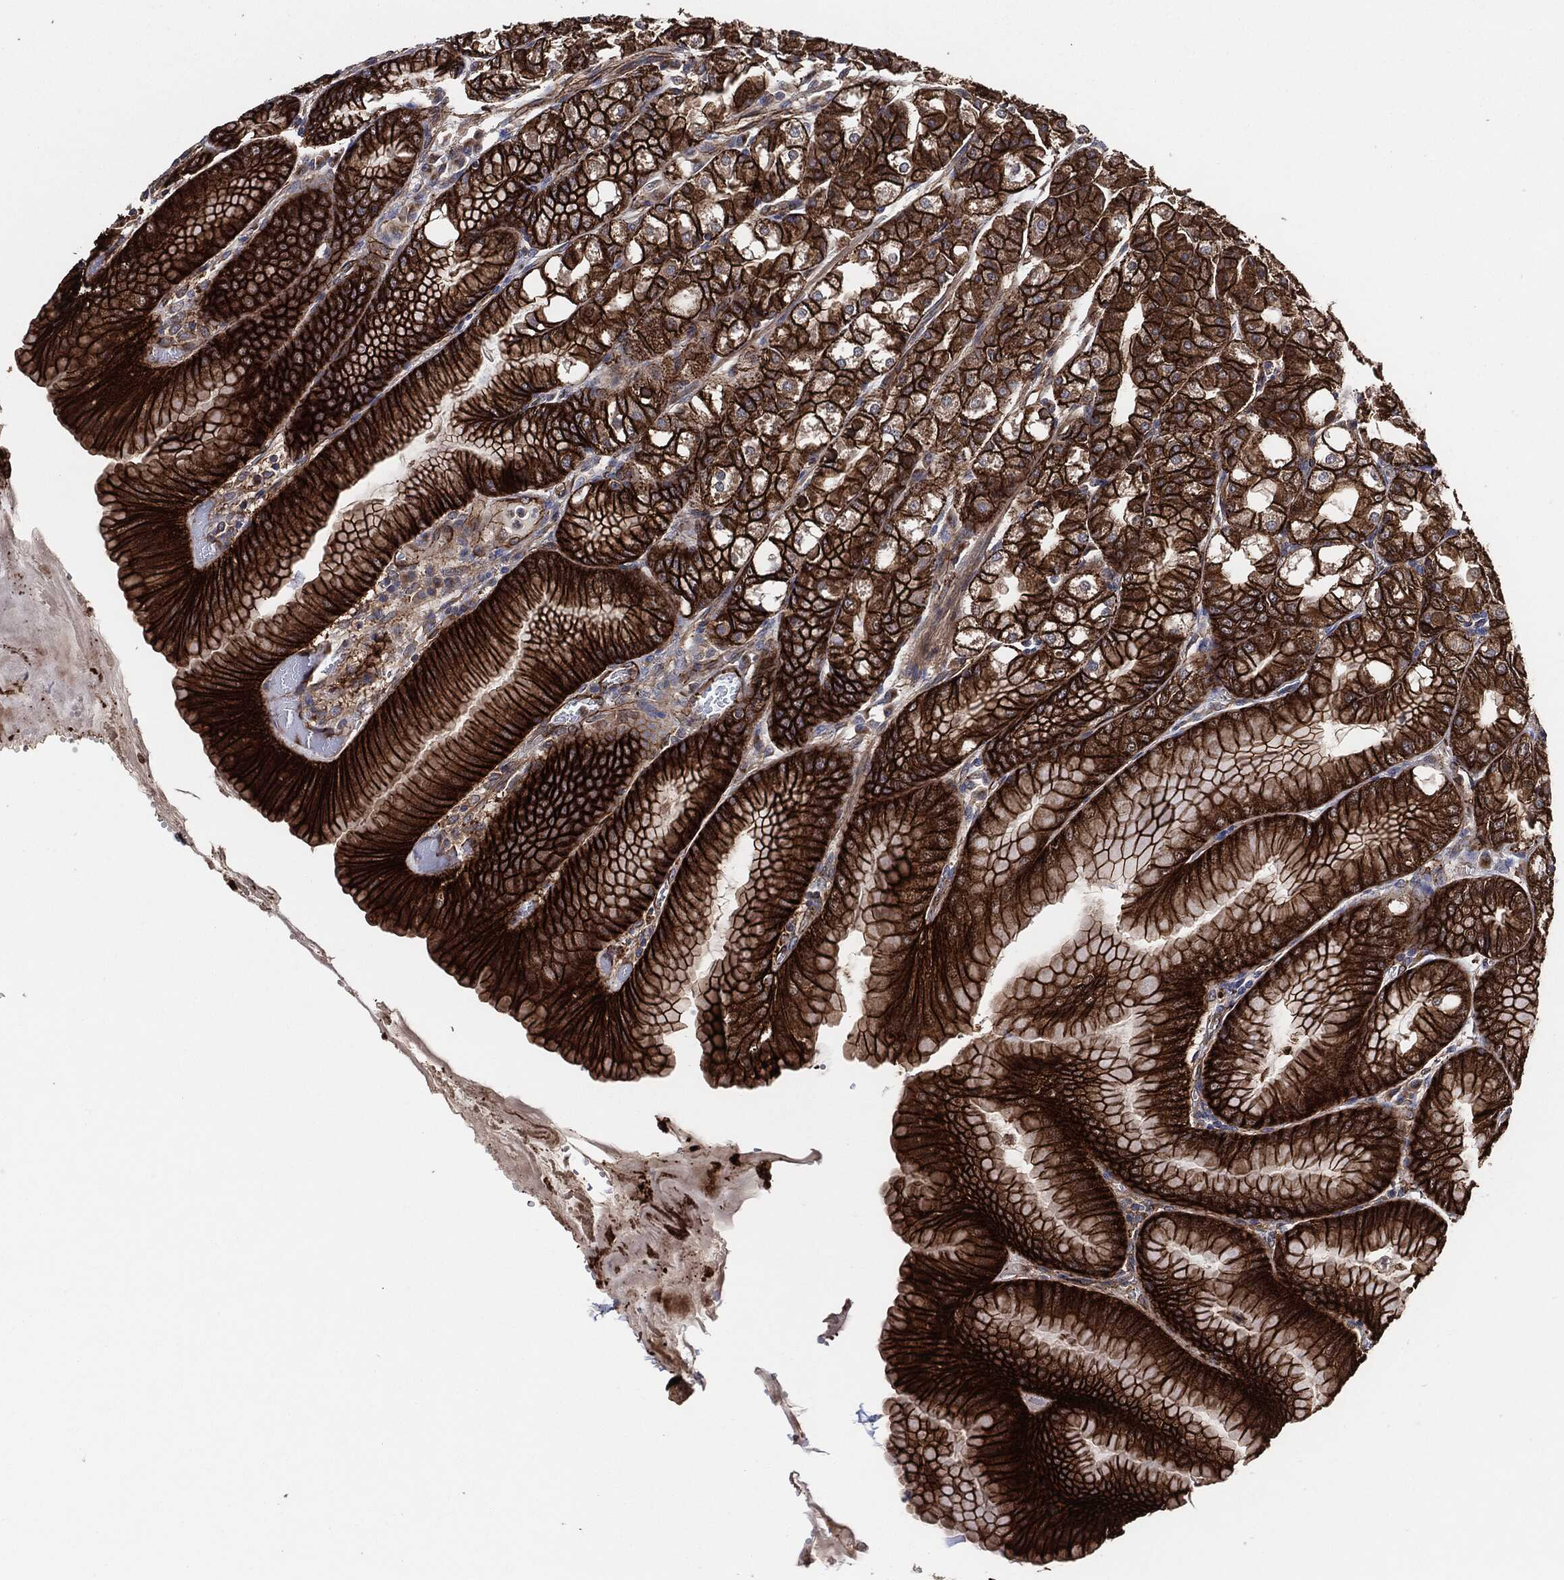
{"staining": {"intensity": "strong", "quantity": ">75%", "location": "cytoplasmic/membranous"}, "tissue": "stomach", "cell_type": "Glandular cells", "image_type": "normal", "snomed": [{"axis": "morphology", "description": "Normal tissue, NOS"}, {"axis": "topography", "description": "Stomach"}], "caption": "The micrograph demonstrates a brown stain indicating the presence of a protein in the cytoplasmic/membranous of glandular cells in stomach. (Stains: DAB (3,3'-diaminobenzidine) in brown, nuclei in blue, Microscopy: brightfield microscopy at high magnification).", "gene": "CTNNA1", "patient": {"sex": "male", "age": 71}}